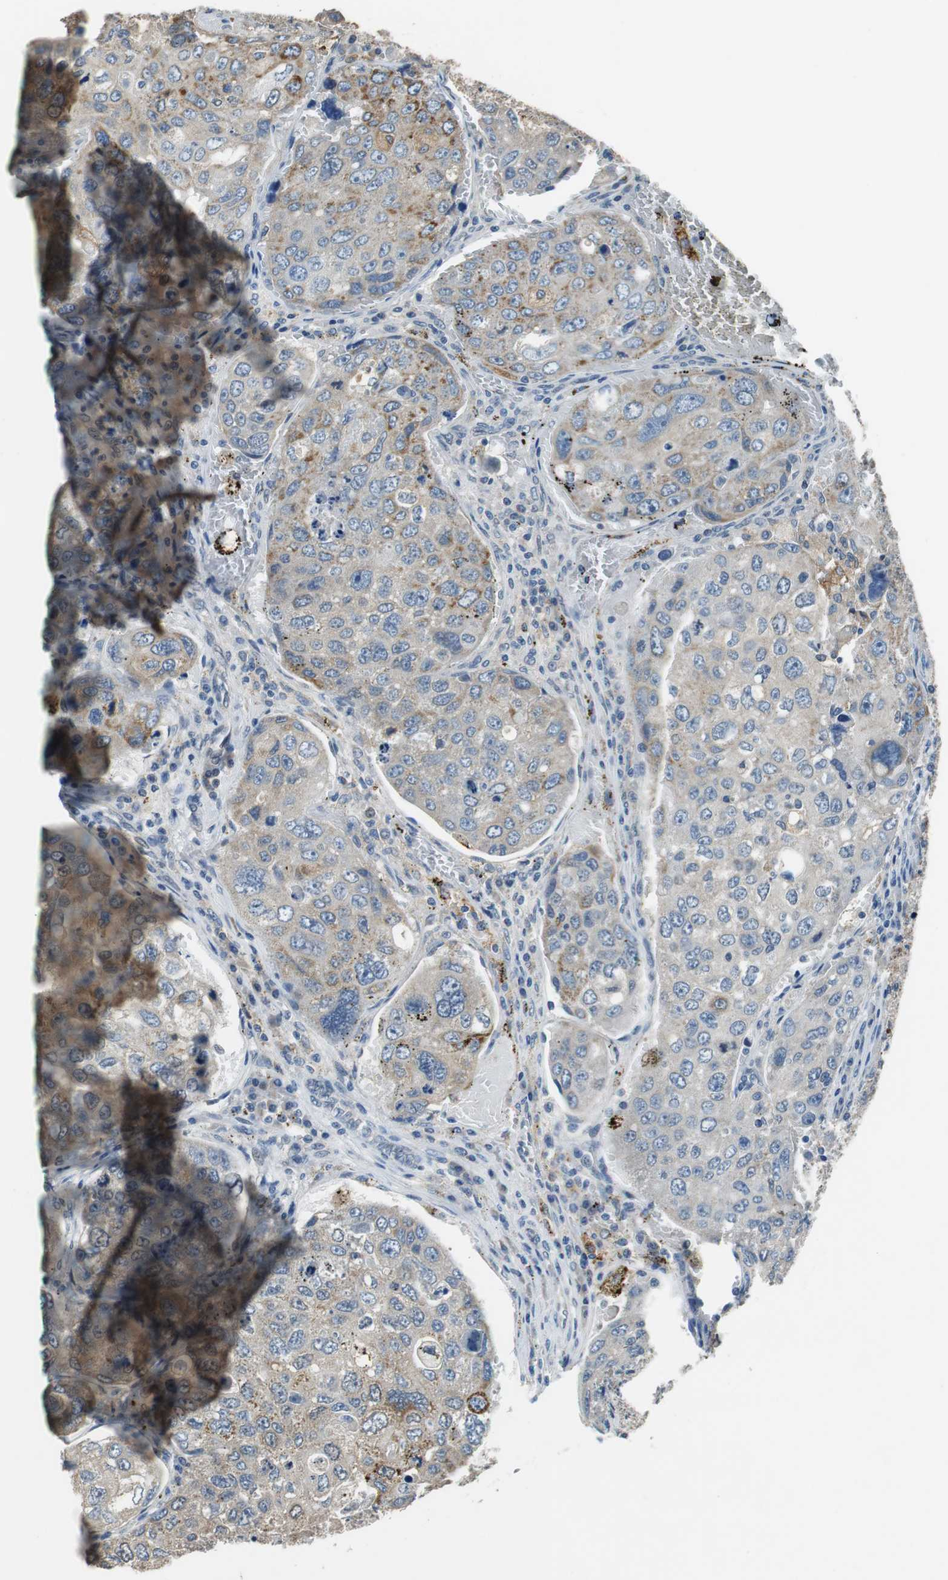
{"staining": {"intensity": "strong", "quantity": "25%-75%", "location": "cytoplasmic/membranous"}, "tissue": "urothelial cancer", "cell_type": "Tumor cells", "image_type": "cancer", "snomed": [{"axis": "morphology", "description": "Urothelial carcinoma, High grade"}, {"axis": "topography", "description": "Lymph node"}, {"axis": "topography", "description": "Urinary bladder"}], "caption": "IHC (DAB (3,3'-diaminobenzidine)) staining of high-grade urothelial carcinoma demonstrates strong cytoplasmic/membranous protein expression in approximately 25%-75% of tumor cells.", "gene": "ALDH4A1", "patient": {"sex": "male", "age": 51}}